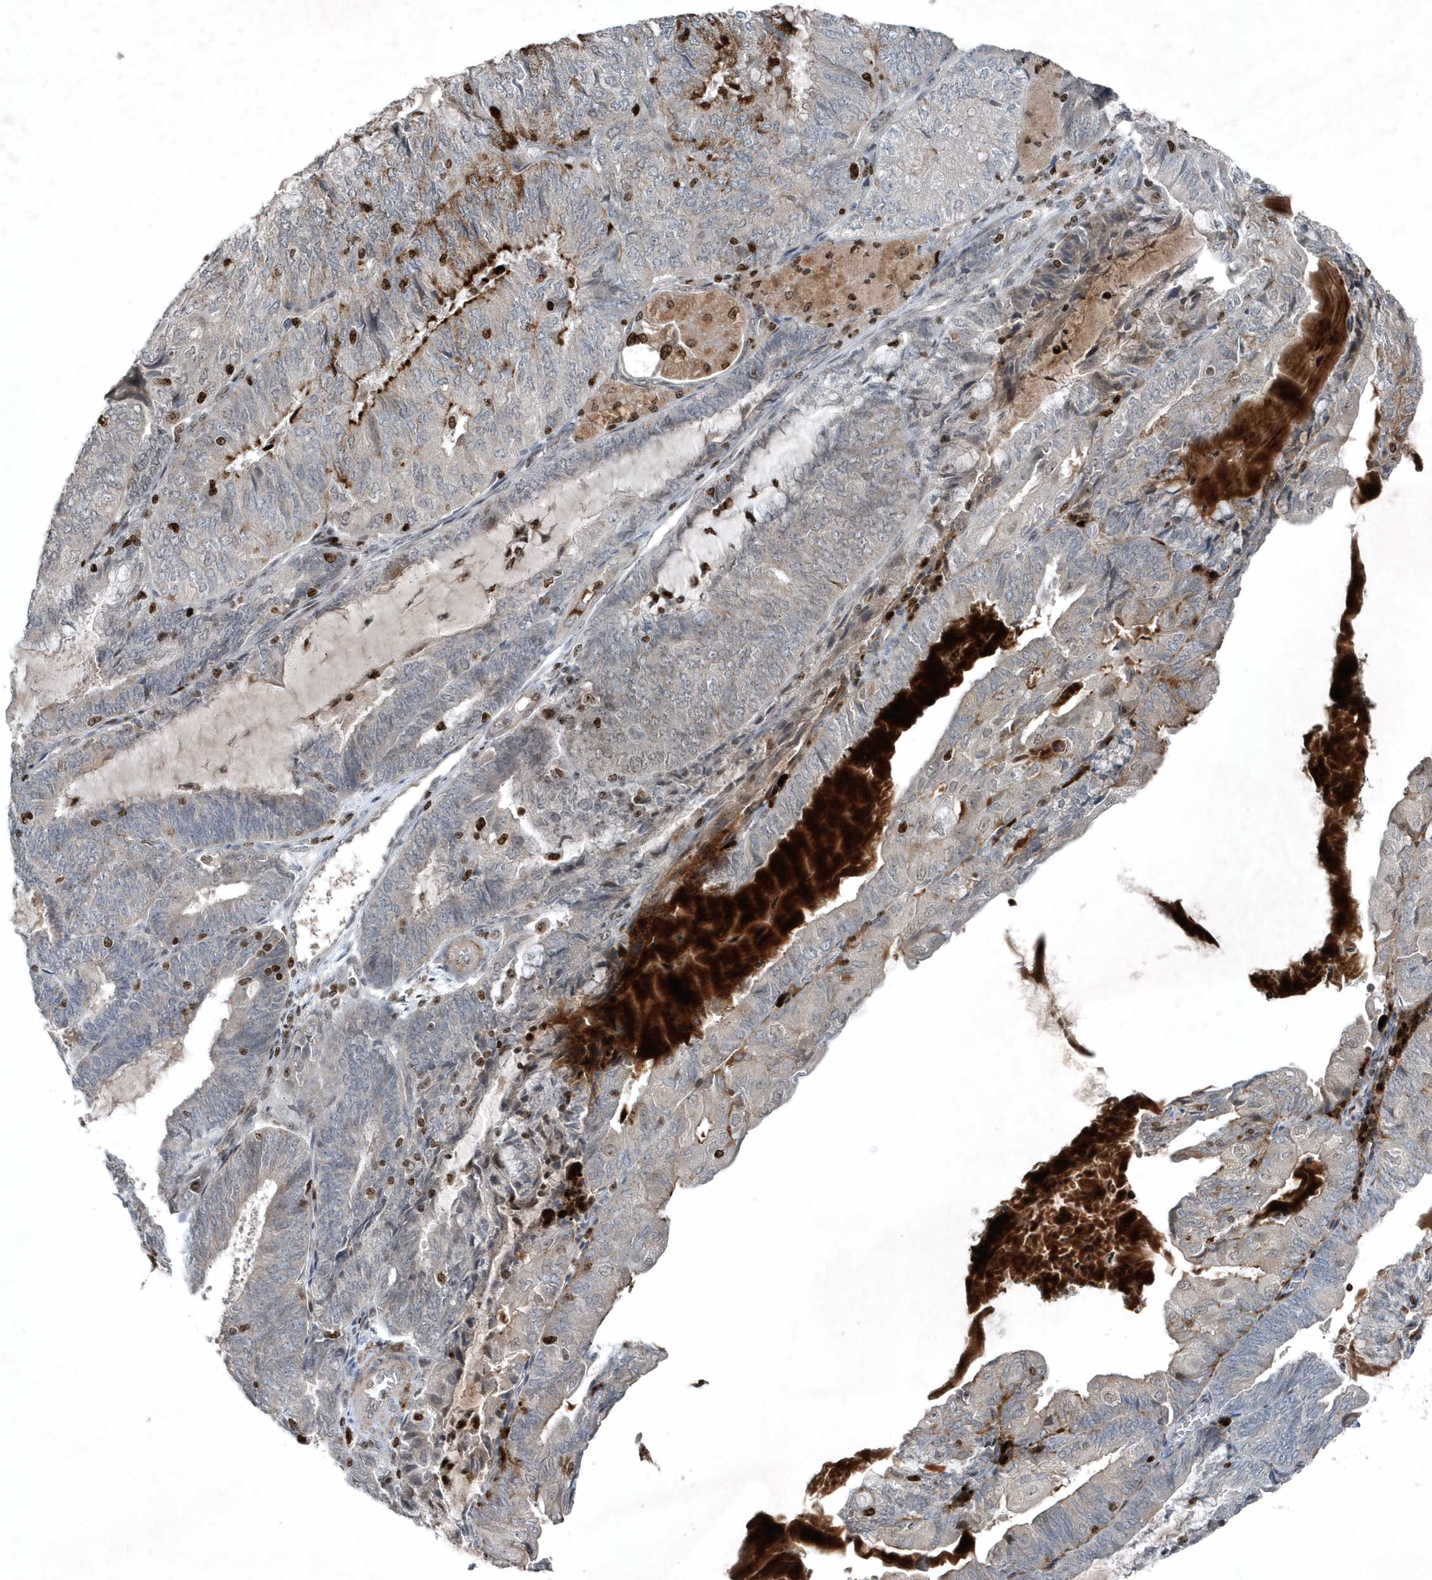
{"staining": {"intensity": "negative", "quantity": "none", "location": "none"}, "tissue": "endometrial cancer", "cell_type": "Tumor cells", "image_type": "cancer", "snomed": [{"axis": "morphology", "description": "Adenocarcinoma, NOS"}, {"axis": "topography", "description": "Endometrium"}], "caption": "Human endometrial adenocarcinoma stained for a protein using immunohistochemistry (IHC) reveals no staining in tumor cells.", "gene": "QTRT2", "patient": {"sex": "female", "age": 81}}